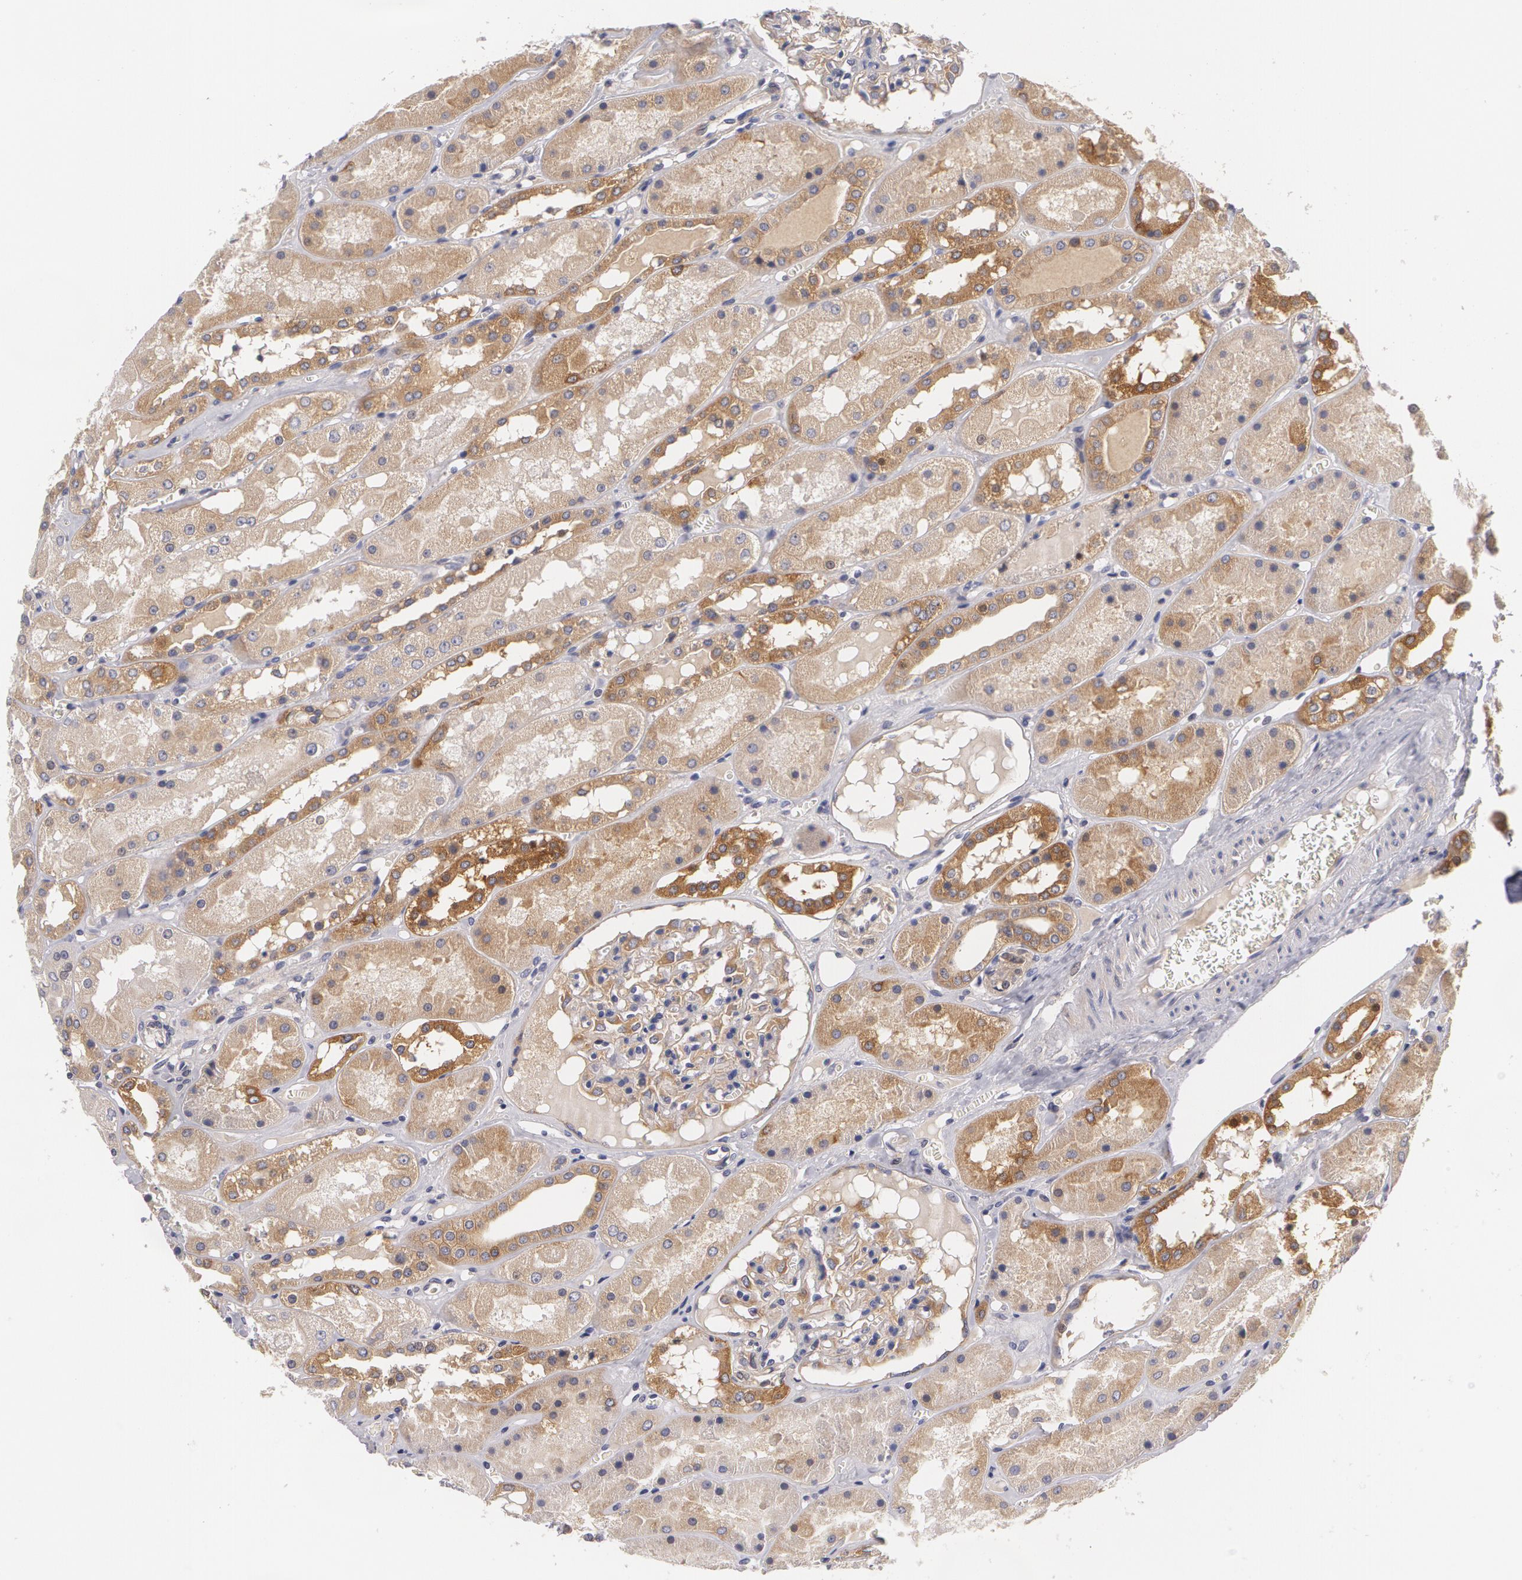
{"staining": {"intensity": "moderate", "quantity": ">75%", "location": "cytoplasmic/membranous"}, "tissue": "kidney", "cell_type": "Cells in glomeruli", "image_type": "normal", "snomed": [{"axis": "morphology", "description": "Normal tissue, NOS"}, {"axis": "topography", "description": "Kidney"}], "caption": "Kidney stained for a protein (brown) shows moderate cytoplasmic/membranous positive positivity in approximately >75% of cells in glomeruli.", "gene": "CASK", "patient": {"sex": "male", "age": 36}}